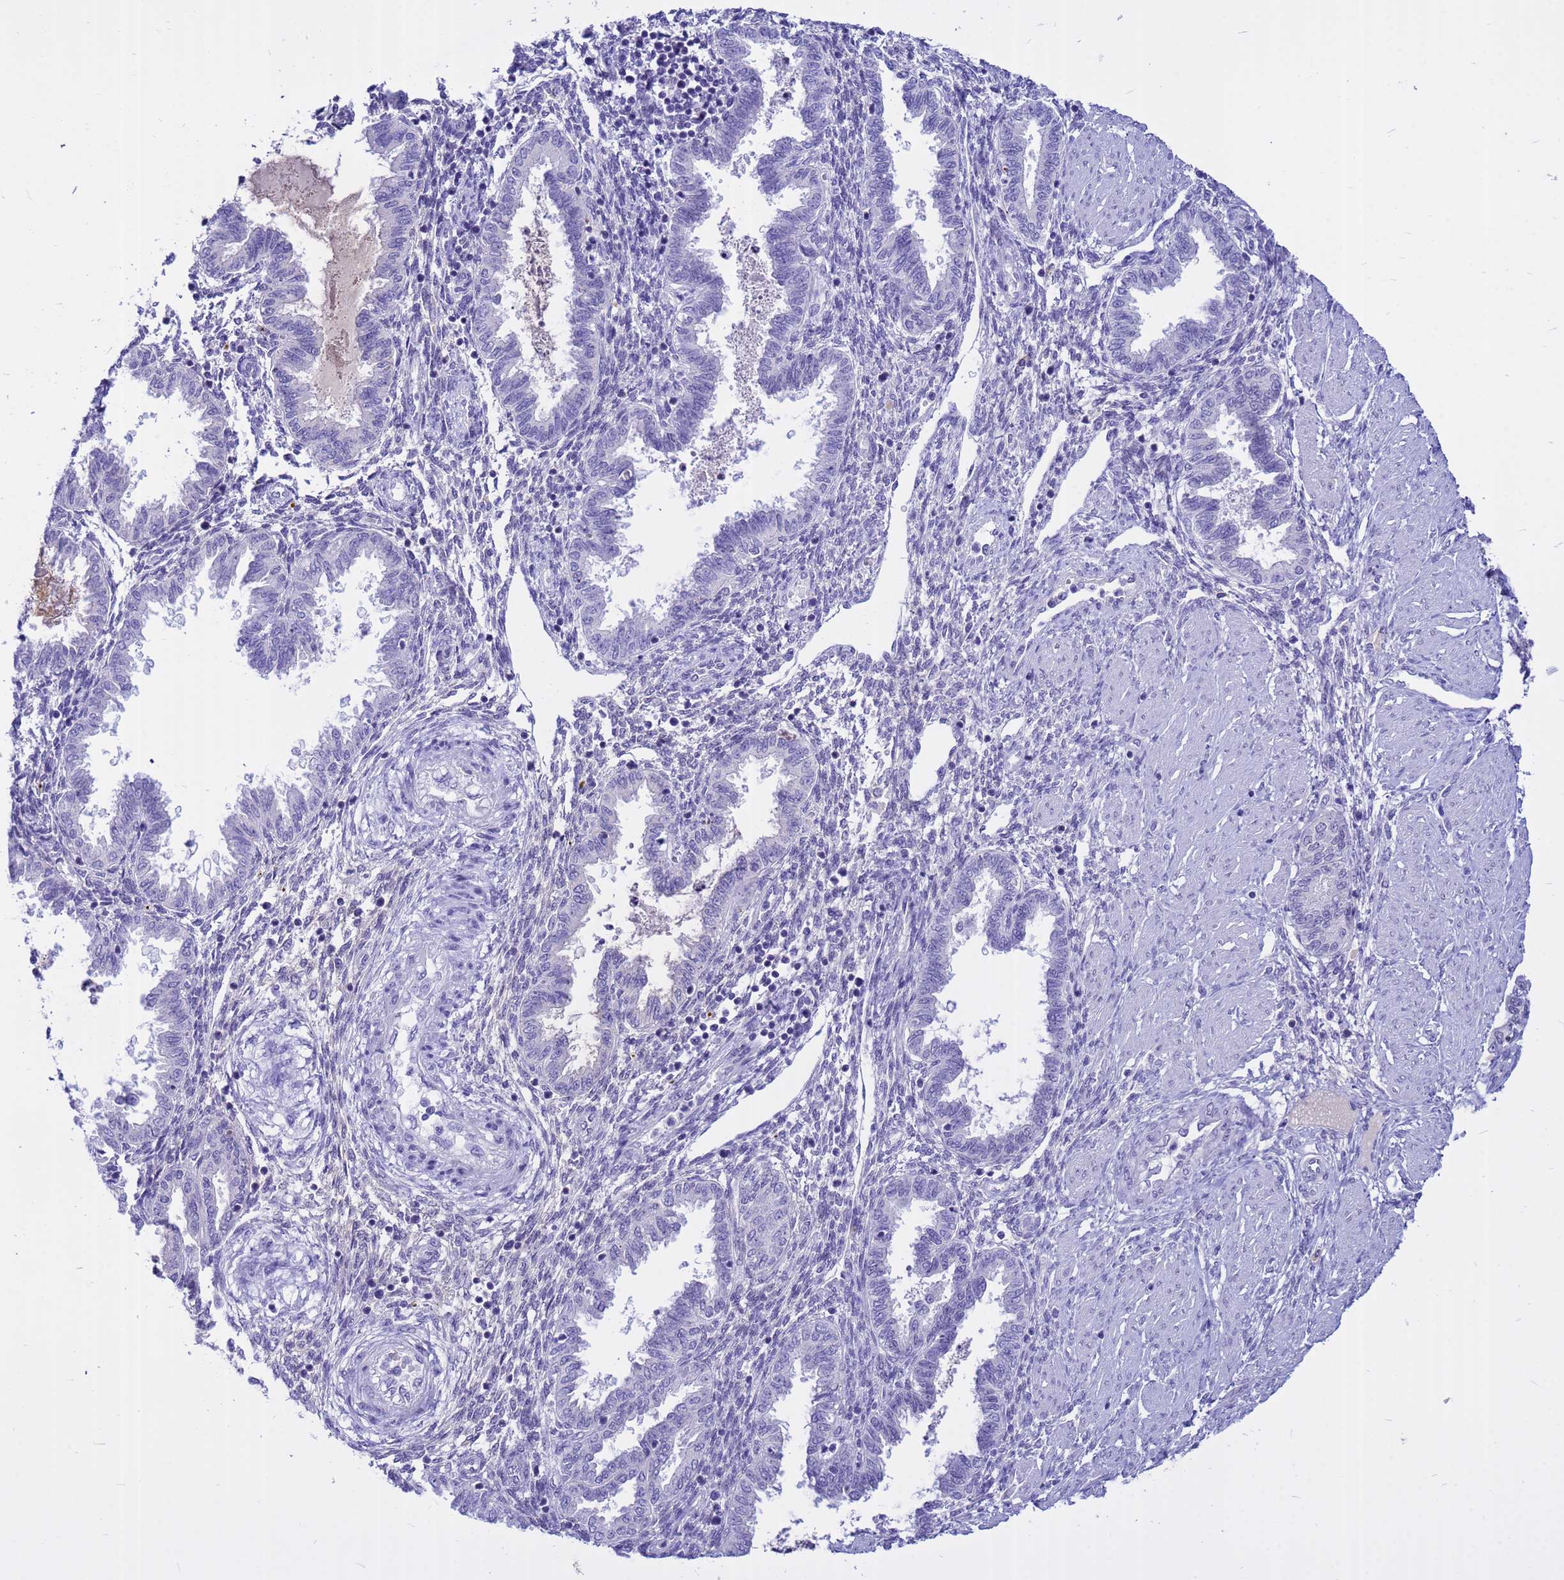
{"staining": {"intensity": "negative", "quantity": "none", "location": "none"}, "tissue": "endometrium", "cell_type": "Cells in endometrial stroma", "image_type": "normal", "snomed": [{"axis": "morphology", "description": "Normal tissue, NOS"}, {"axis": "topography", "description": "Endometrium"}], "caption": "Benign endometrium was stained to show a protein in brown. There is no significant staining in cells in endometrial stroma. (DAB (3,3'-diaminobenzidine) IHC with hematoxylin counter stain).", "gene": "DMRTC2", "patient": {"sex": "female", "age": 33}}